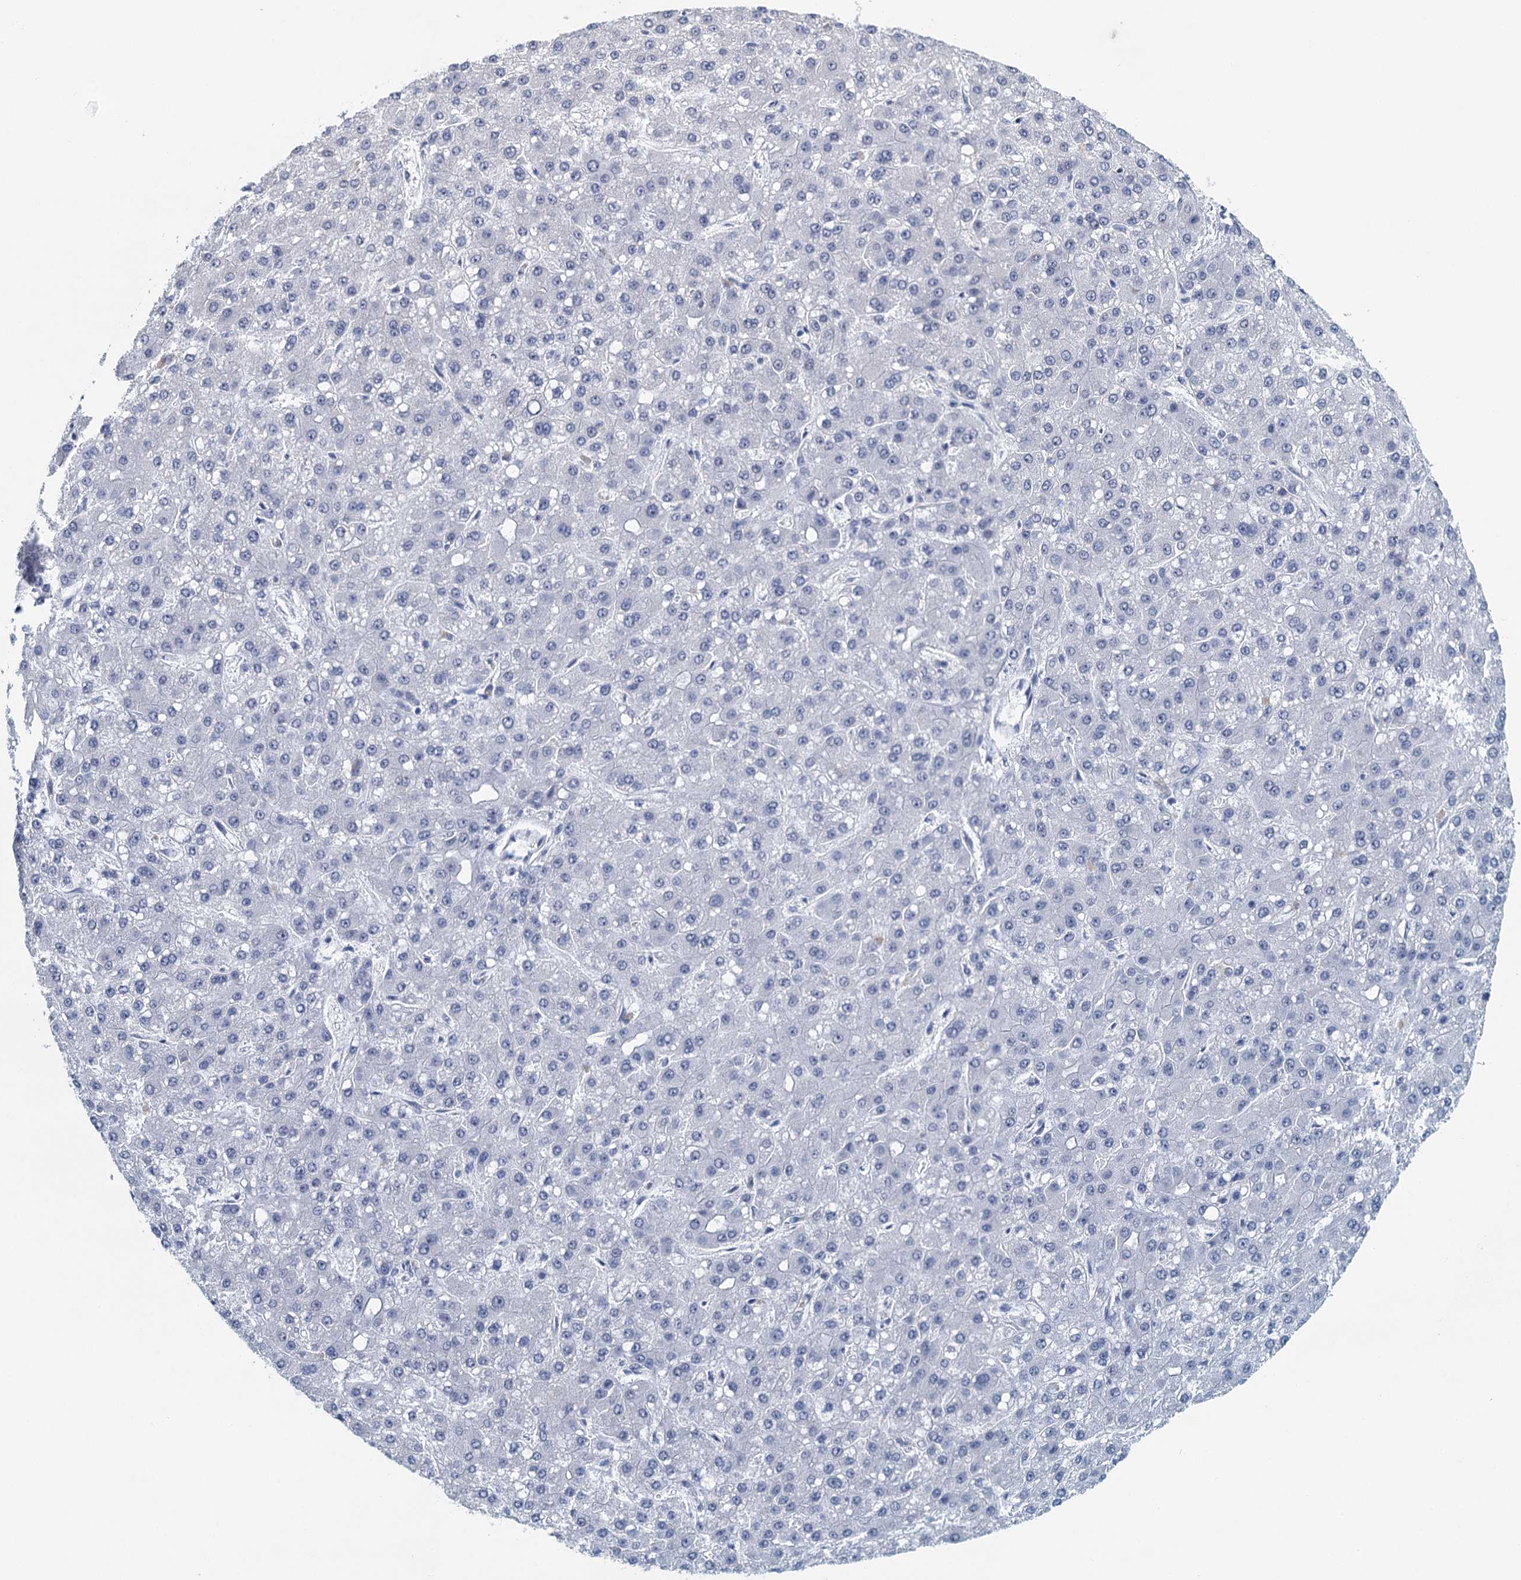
{"staining": {"intensity": "negative", "quantity": "none", "location": "none"}, "tissue": "liver cancer", "cell_type": "Tumor cells", "image_type": "cancer", "snomed": [{"axis": "morphology", "description": "Carcinoma, Hepatocellular, NOS"}, {"axis": "topography", "description": "Liver"}], "caption": "IHC of hepatocellular carcinoma (liver) demonstrates no positivity in tumor cells.", "gene": "TTLL9", "patient": {"sex": "male", "age": 67}}